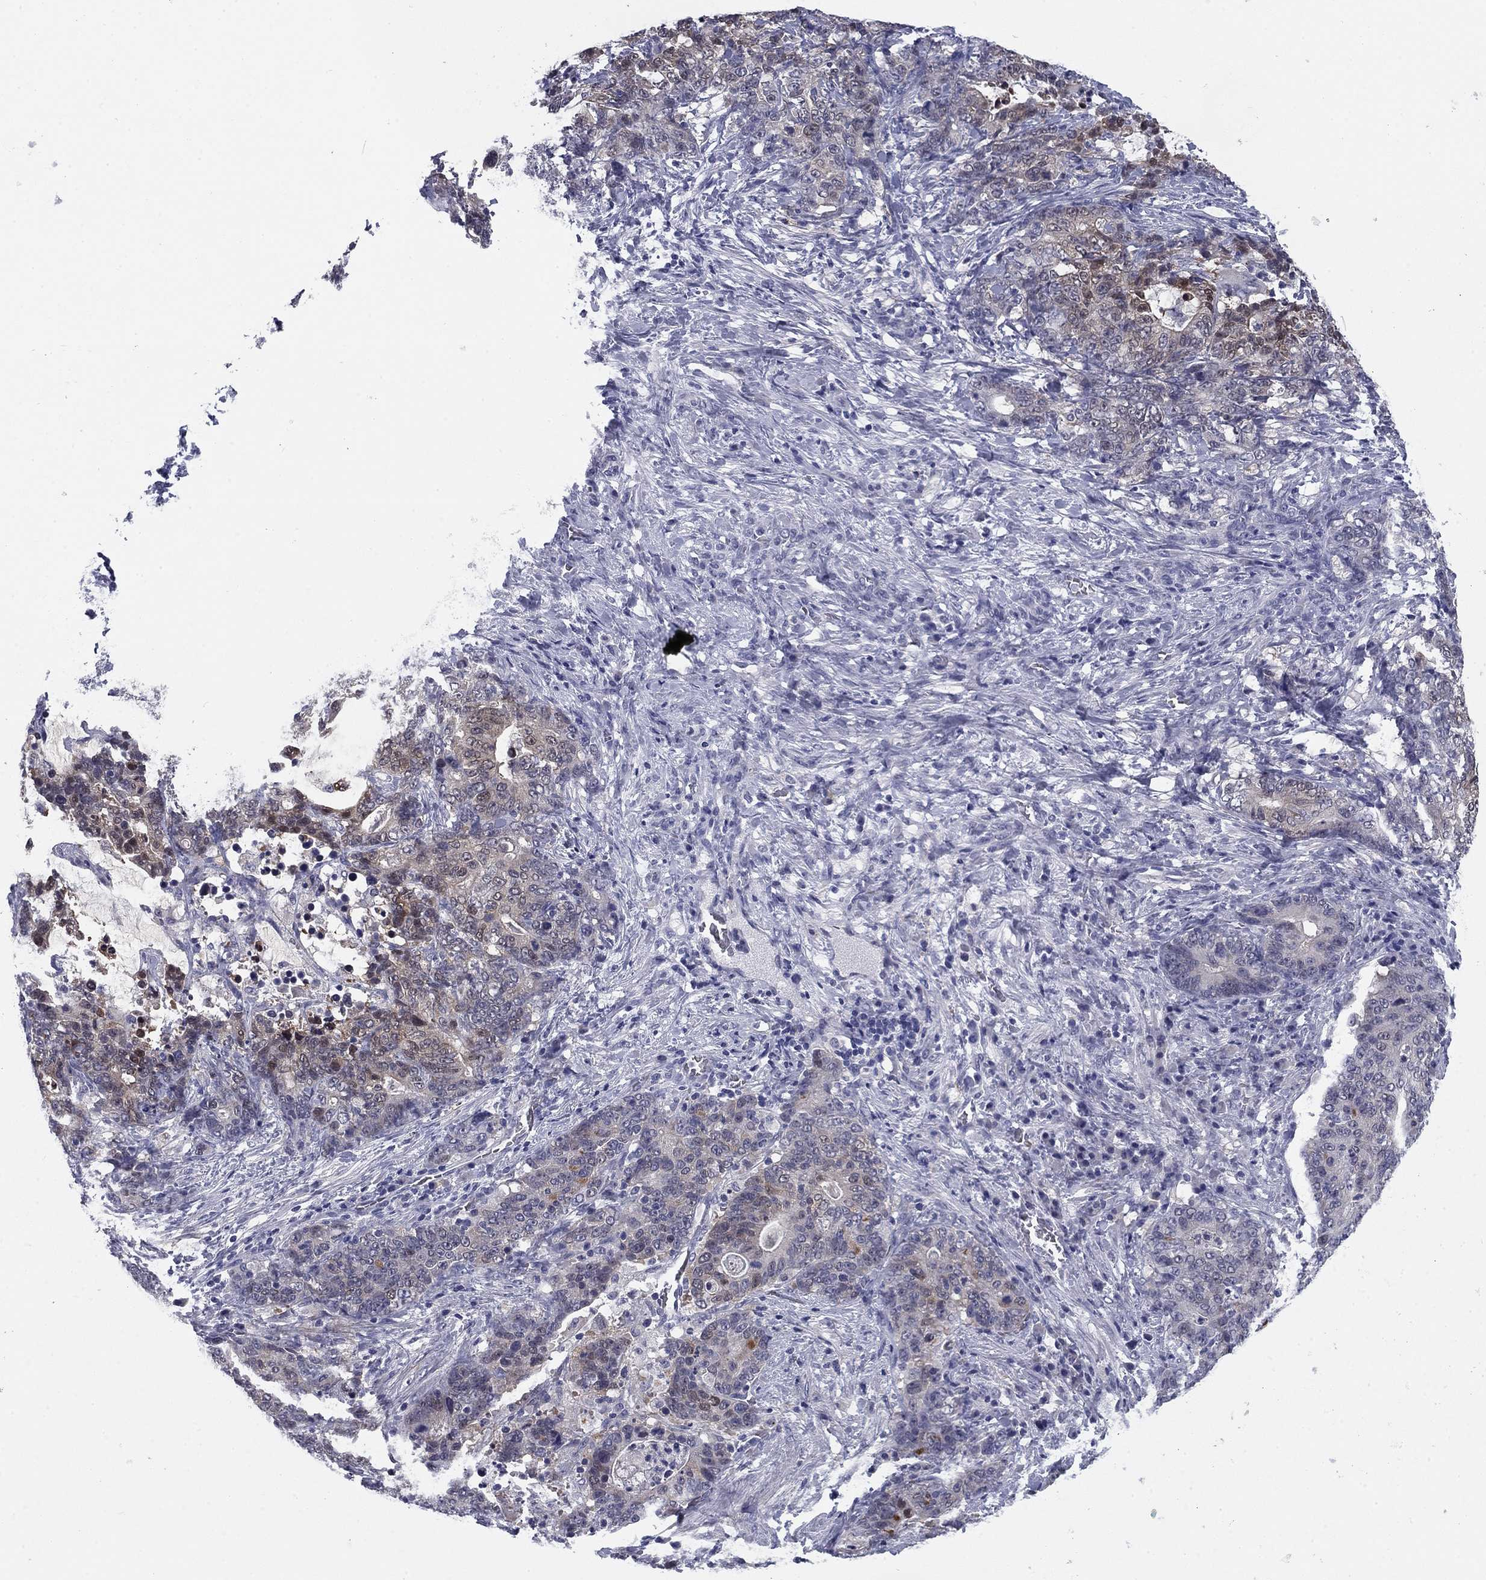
{"staining": {"intensity": "weak", "quantity": "<25%", "location": "nuclear"}, "tissue": "stomach cancer", "cell_type": "Tumor cells", "image_type": "cancer", "snomed": [{"axis": "morphology", "description": "Normal tissue, NOS"}, {"axis": "morphology", "description": "Adenocarcinoma, NOS"}, {"axis": "topography", "description": "Stomach"}], "caption": "Image shows no protein staining in tumor cells of stomach cancer (adenocarcinoma) tissue. (DAB immunohistochemistry visualized using brightfield microscopy, high magnification).", "gene": "REXO5", "patient": {"sex": "female", "age": 64}}